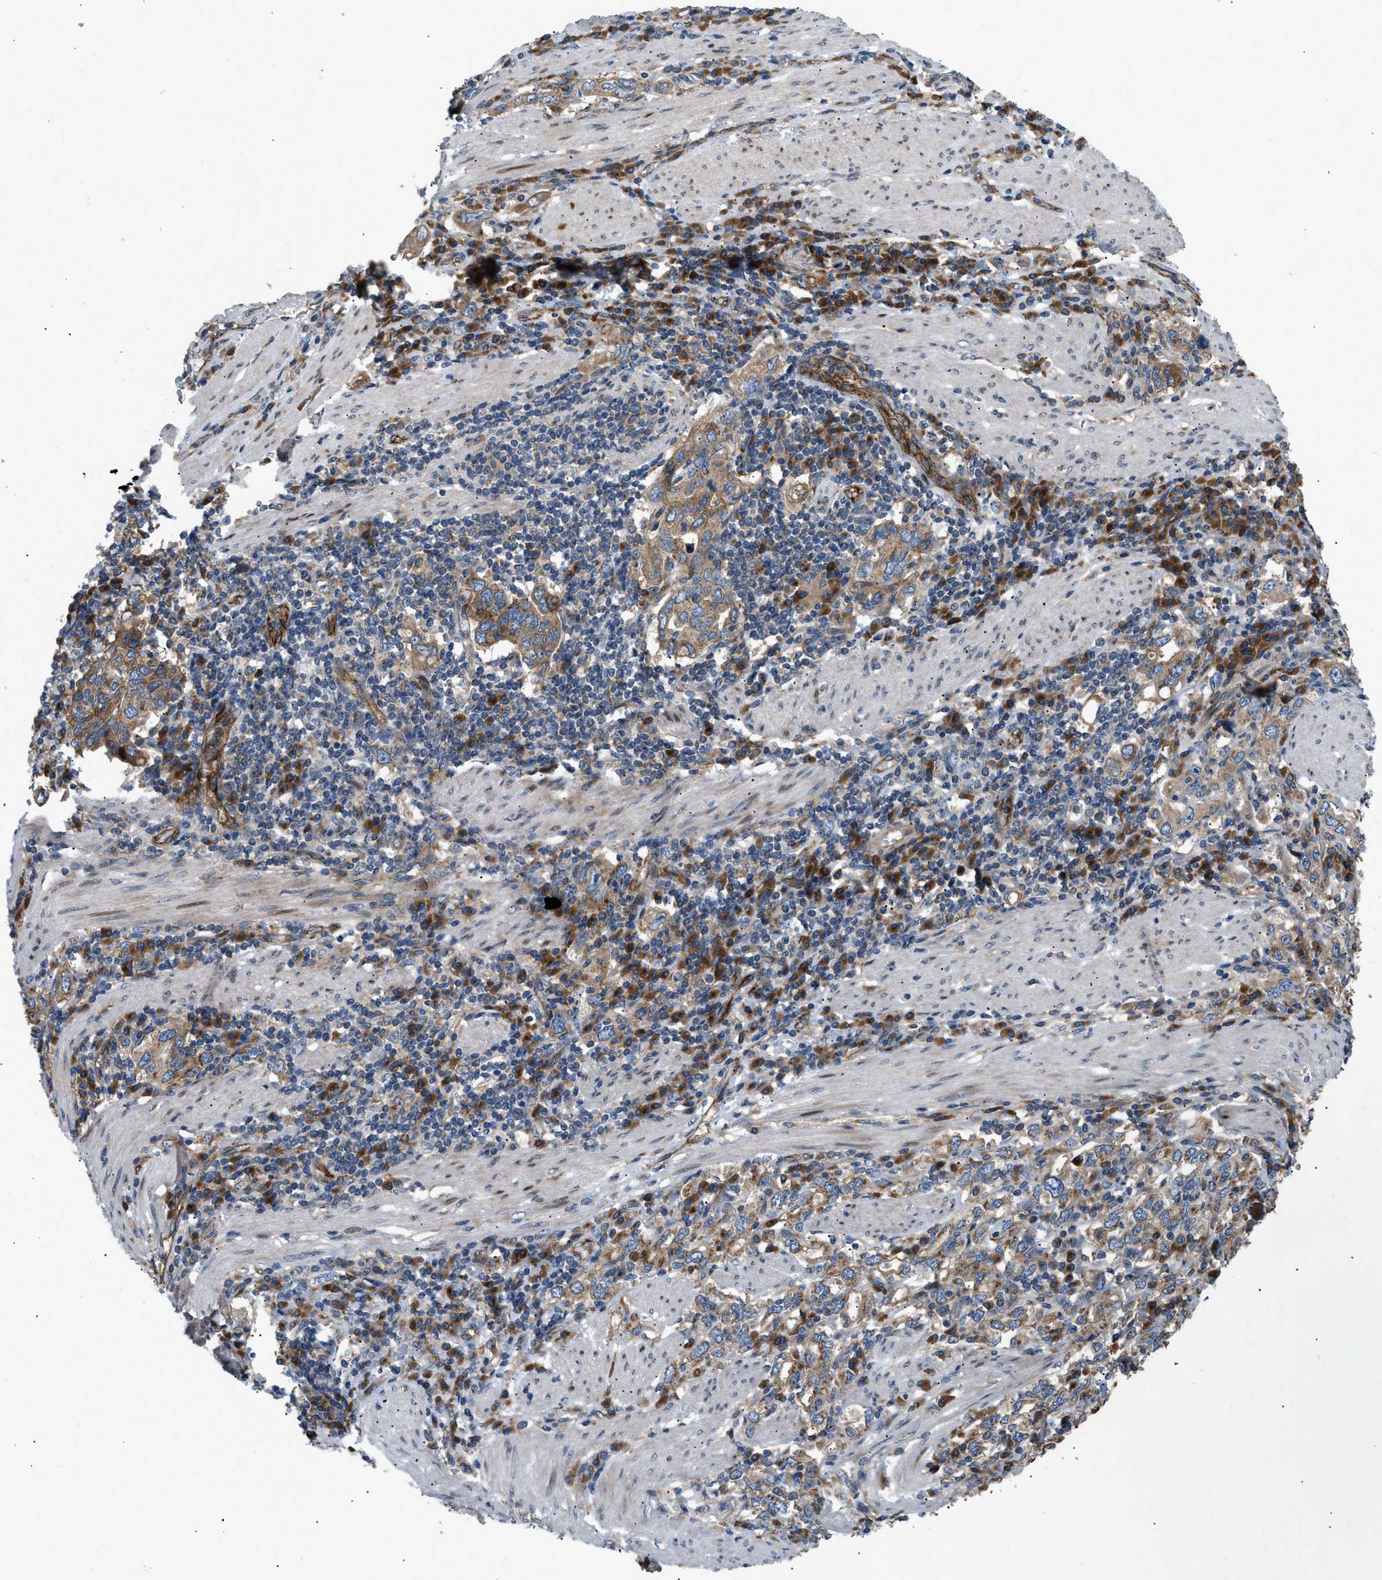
{"staining": {"intensity": "moderate", "quantity": "25%-75%", "location": "cytoplasmic/membranous"}, "tissue": "stomach cancer", "cell_type": "Tumor cells", "image_type": "cancer", "snomed": [{"axis": "morphology", "description": "Adenocarcinoma, NOS"}, {"axis": "topography", "description": "Stomach, upper"}], "caption": "The photomicrograph shows a brown stain indicating the presence of a protein in the cytoplasmic/membranous of tumor cells in stomach adenocarcinoma. The protein of interest is stained brown, and the nuclei are stained in blue (DAB IHC with brightfield microscopy, high magnification).", "gene": "LYSMD3", "patient": {"sex": "male", "age": 62}}